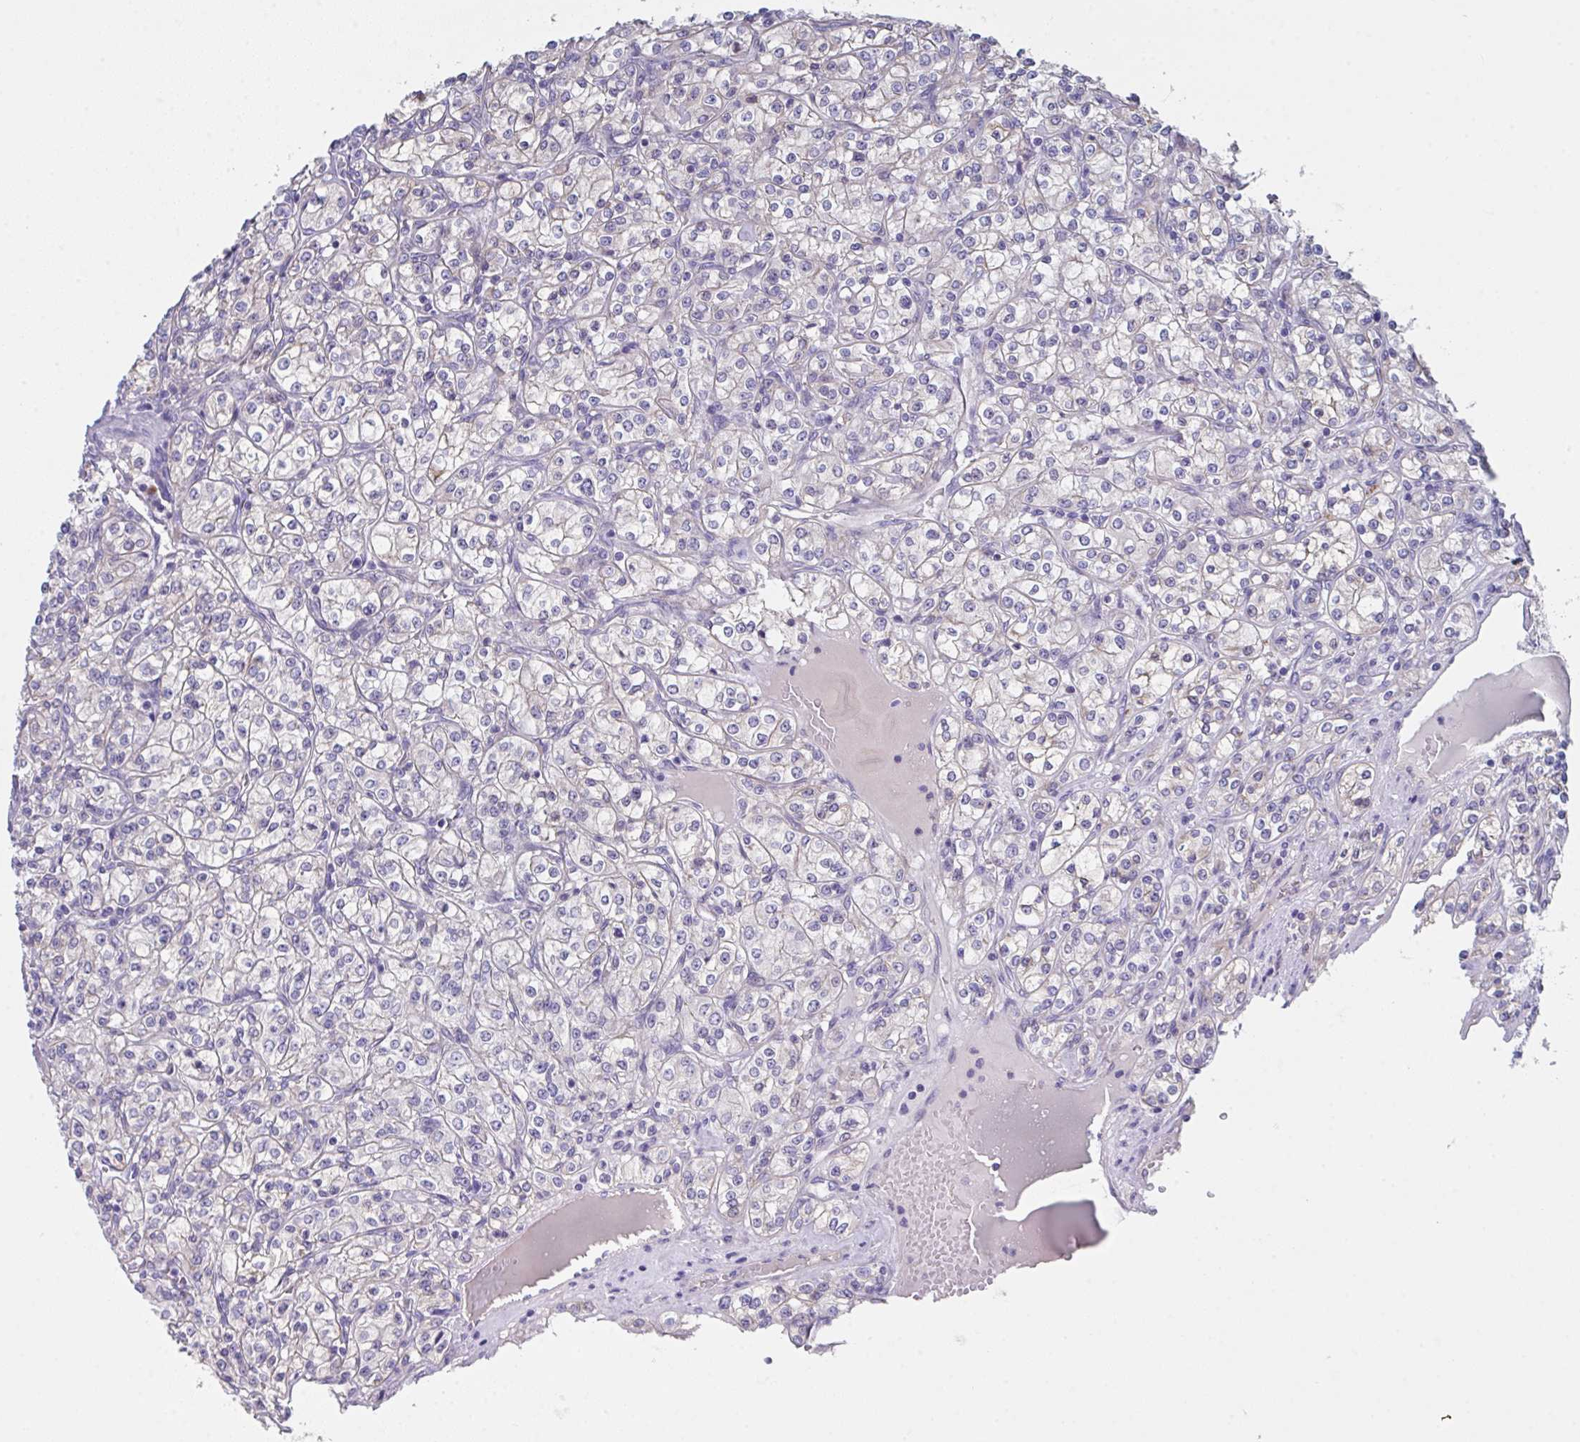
{"staining": {"intensity": "negative", "quantity": "none", "location": "none"}, "tissue": "renal cancer", "cell_type": "Tumor cells", "image_type": "cancer", "snomed": [{"axis": "morphology", "description": "Adenocarcinoma, NOS"}, {"axis": "topography", "description": "Kidney"}], "caption": "This is an IHC image of human renal adenocarcinoma. There is no staining in tumor cells.", "gene": "FBXO47", "patient": {"sex": "male", "age": 77}}